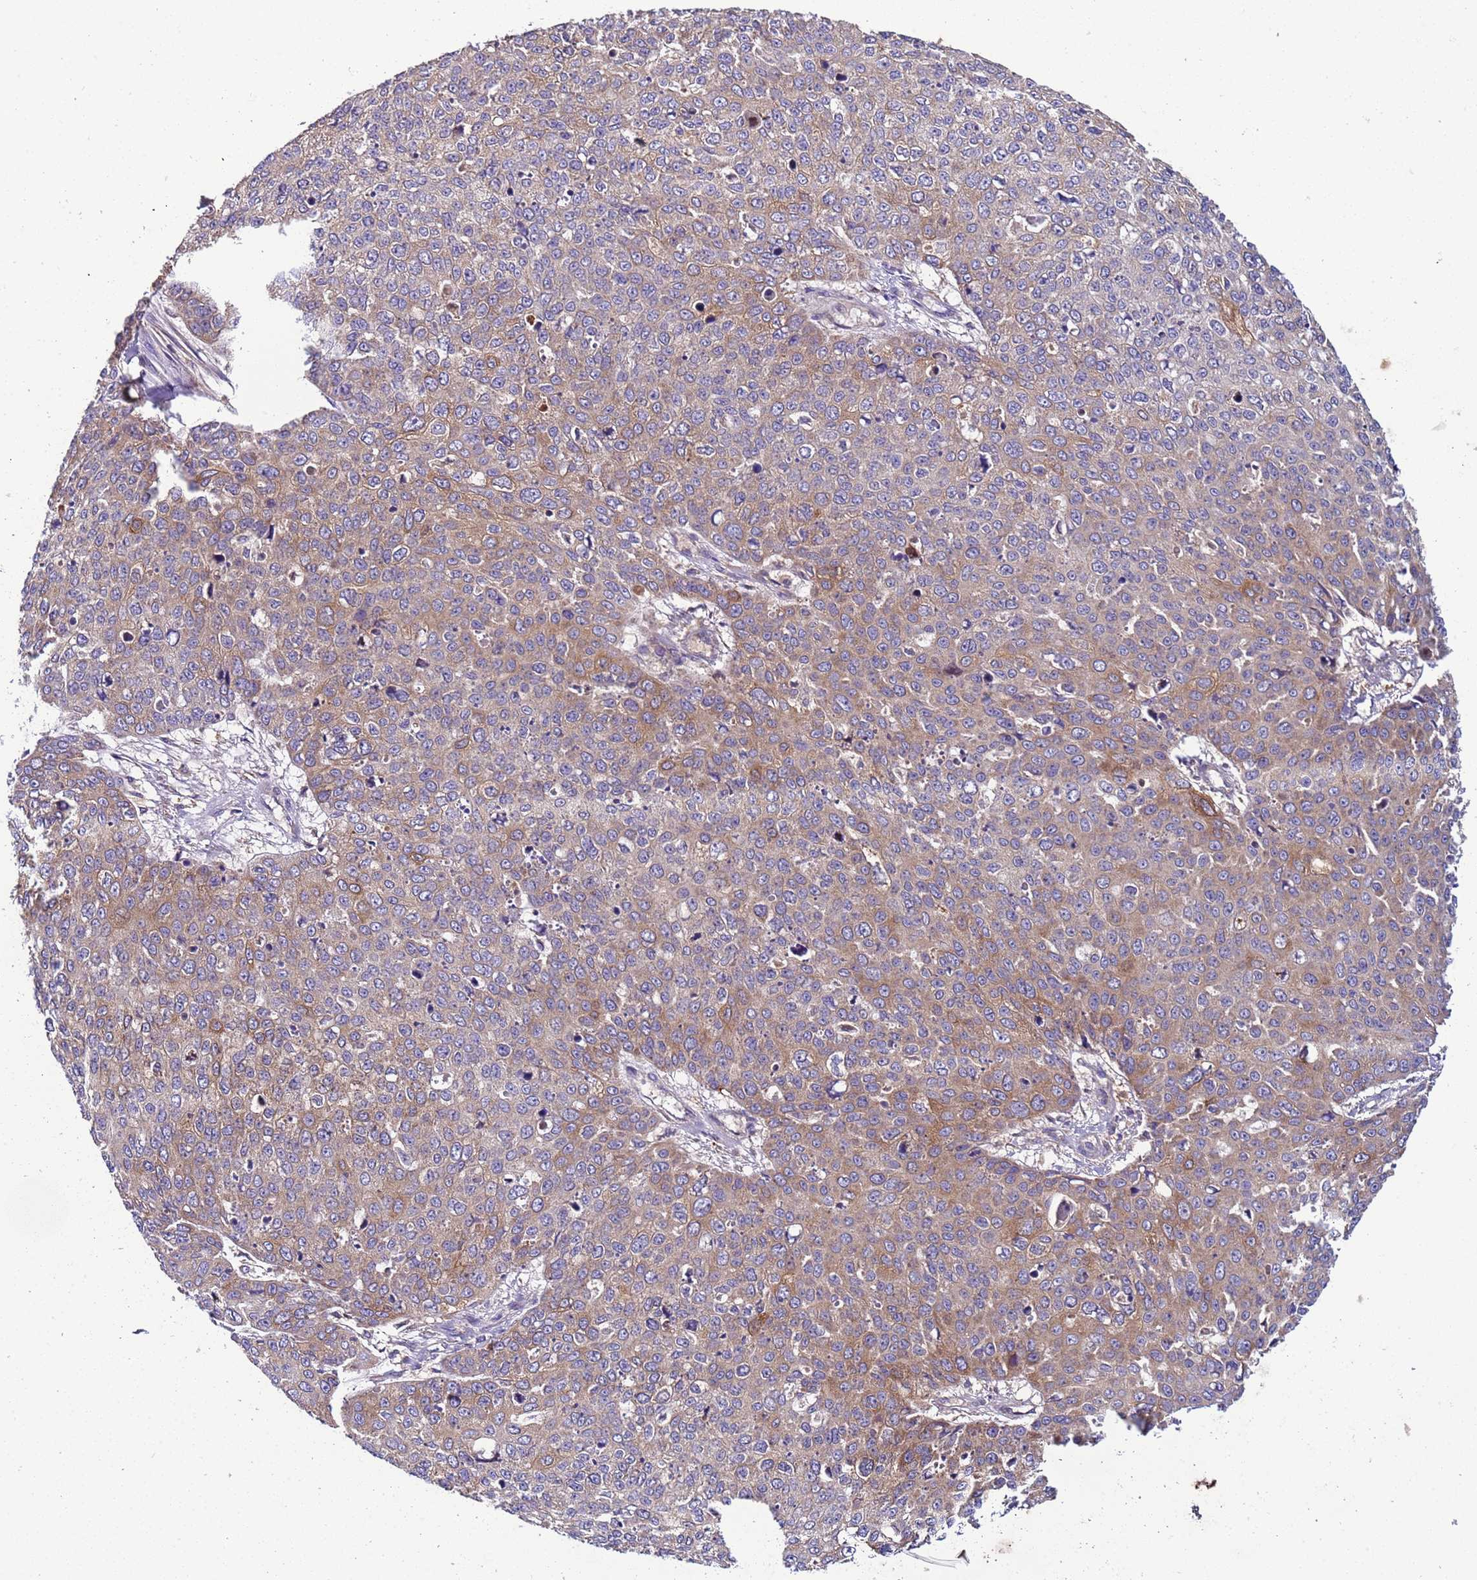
{"staining": {"intensity": "moderate", "quantity": "25%-75%", "location": "cytoplasmic/membranous"}, "tissue": "skin cancer", "cell_type": "Tumor cells", "image_type": "cancer", "snomed": [{"axis": "morphology", "description": "Squamous cell carcinoma, NOS"}, {"axis": "topography", "description": "Skin"}], "caption": "This is an image of IHC staining of squamous cell carcinoma (skin), which shows moderate expression in the cytoplasmic/membranous of tumor cells.", "gene": "PAQR7", "patient": {"sex": "male", "age": 71}}